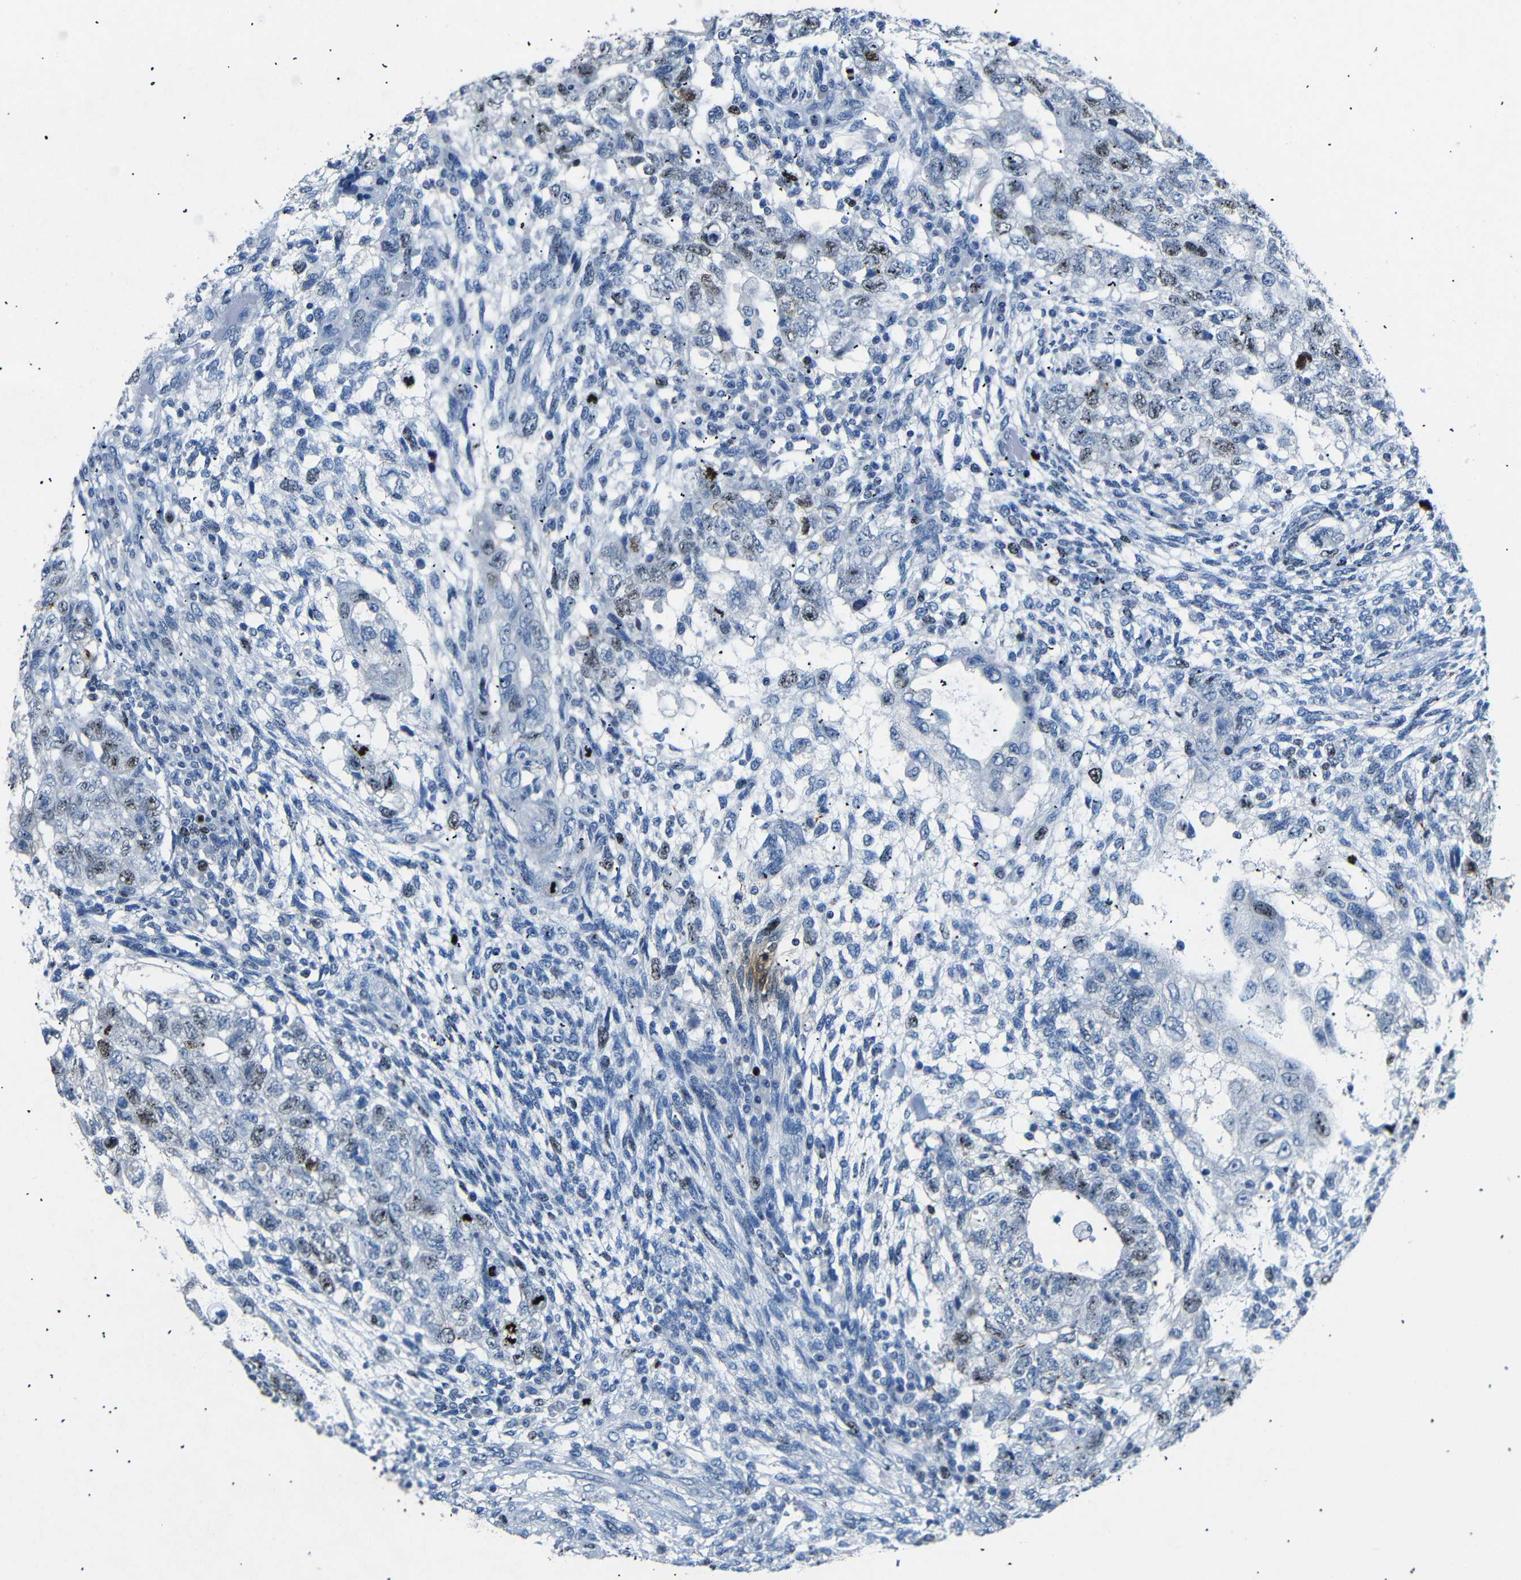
{"staining": {"intensity": "moderate", "quantity": "<25%", "location": "nuclear"}, "tissue": "testis cancer", "cell_type": "Tumor cells", "image_type": "cancer", "snomed": [{"axis": "morphology", "description": "Normal tissue, NOS"}, {"axis": "morphology", "description": "Carcinoma, Embryonal, NOS"}, {"axis": "topography", "description": "Testis"}], "caption": "The micrograph displays a brown stain indicating the presence of a protein in the nuclear of tumor cells in embryonal carcinoma (testis).", "gene": "INCENP", "patient": {"sex": "male", "age": 36}}